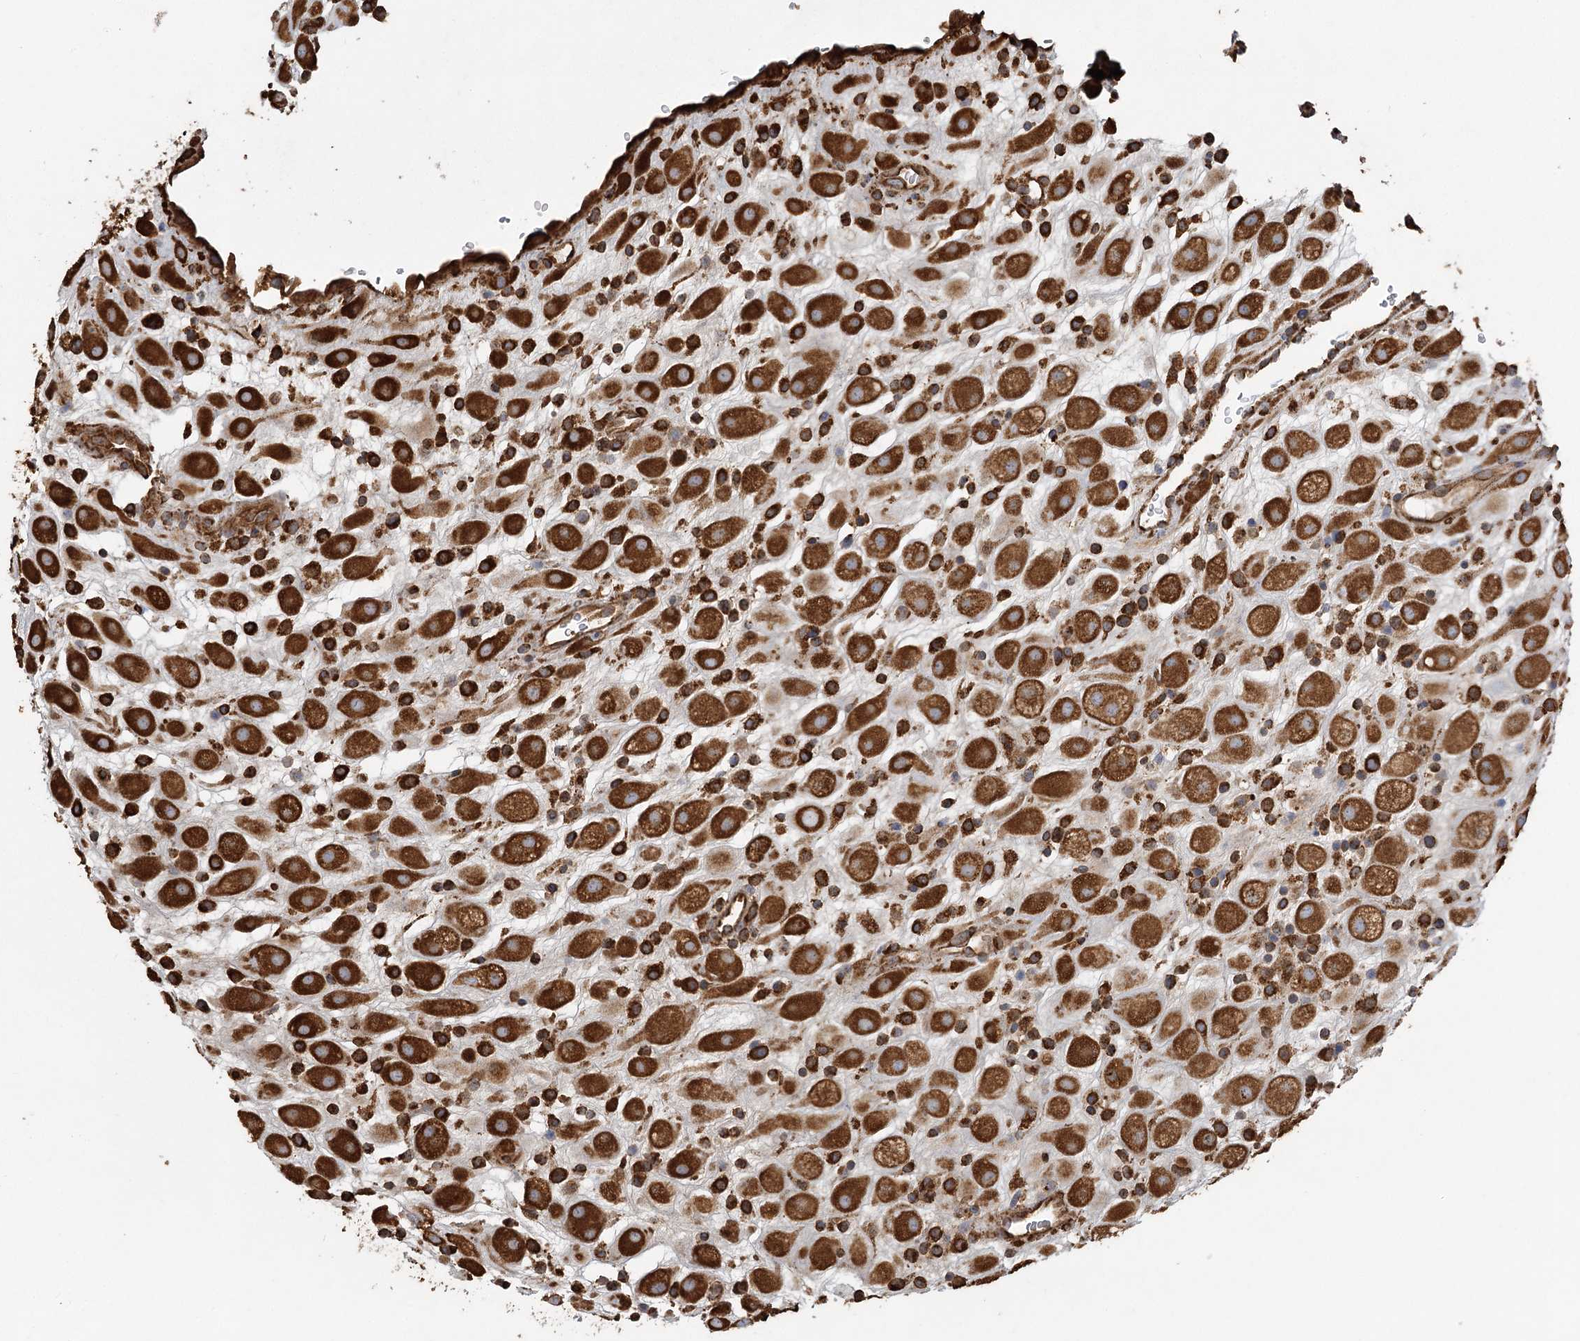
{"staining": {"intensity": "strong", "quantity": ">75%", "location": "cytoplasmic/membranous"}, "tissue": "placenta", "cell_type": "Decidual cells", "image_type": "normal", "snomed": [{"axis": "morphology", "description": "Normal tissue, NOS"}, {"axis": "topography", "description": "Placenta"}], "caption": "This is a micrograph of immunohistochemistry (IHC) staining of benign placenta, which shows strong expression in the cytoplasmic/membranous of decidual cells.", "gene": "ACAP2", "patient": {"sex": "female", "age": 35}}